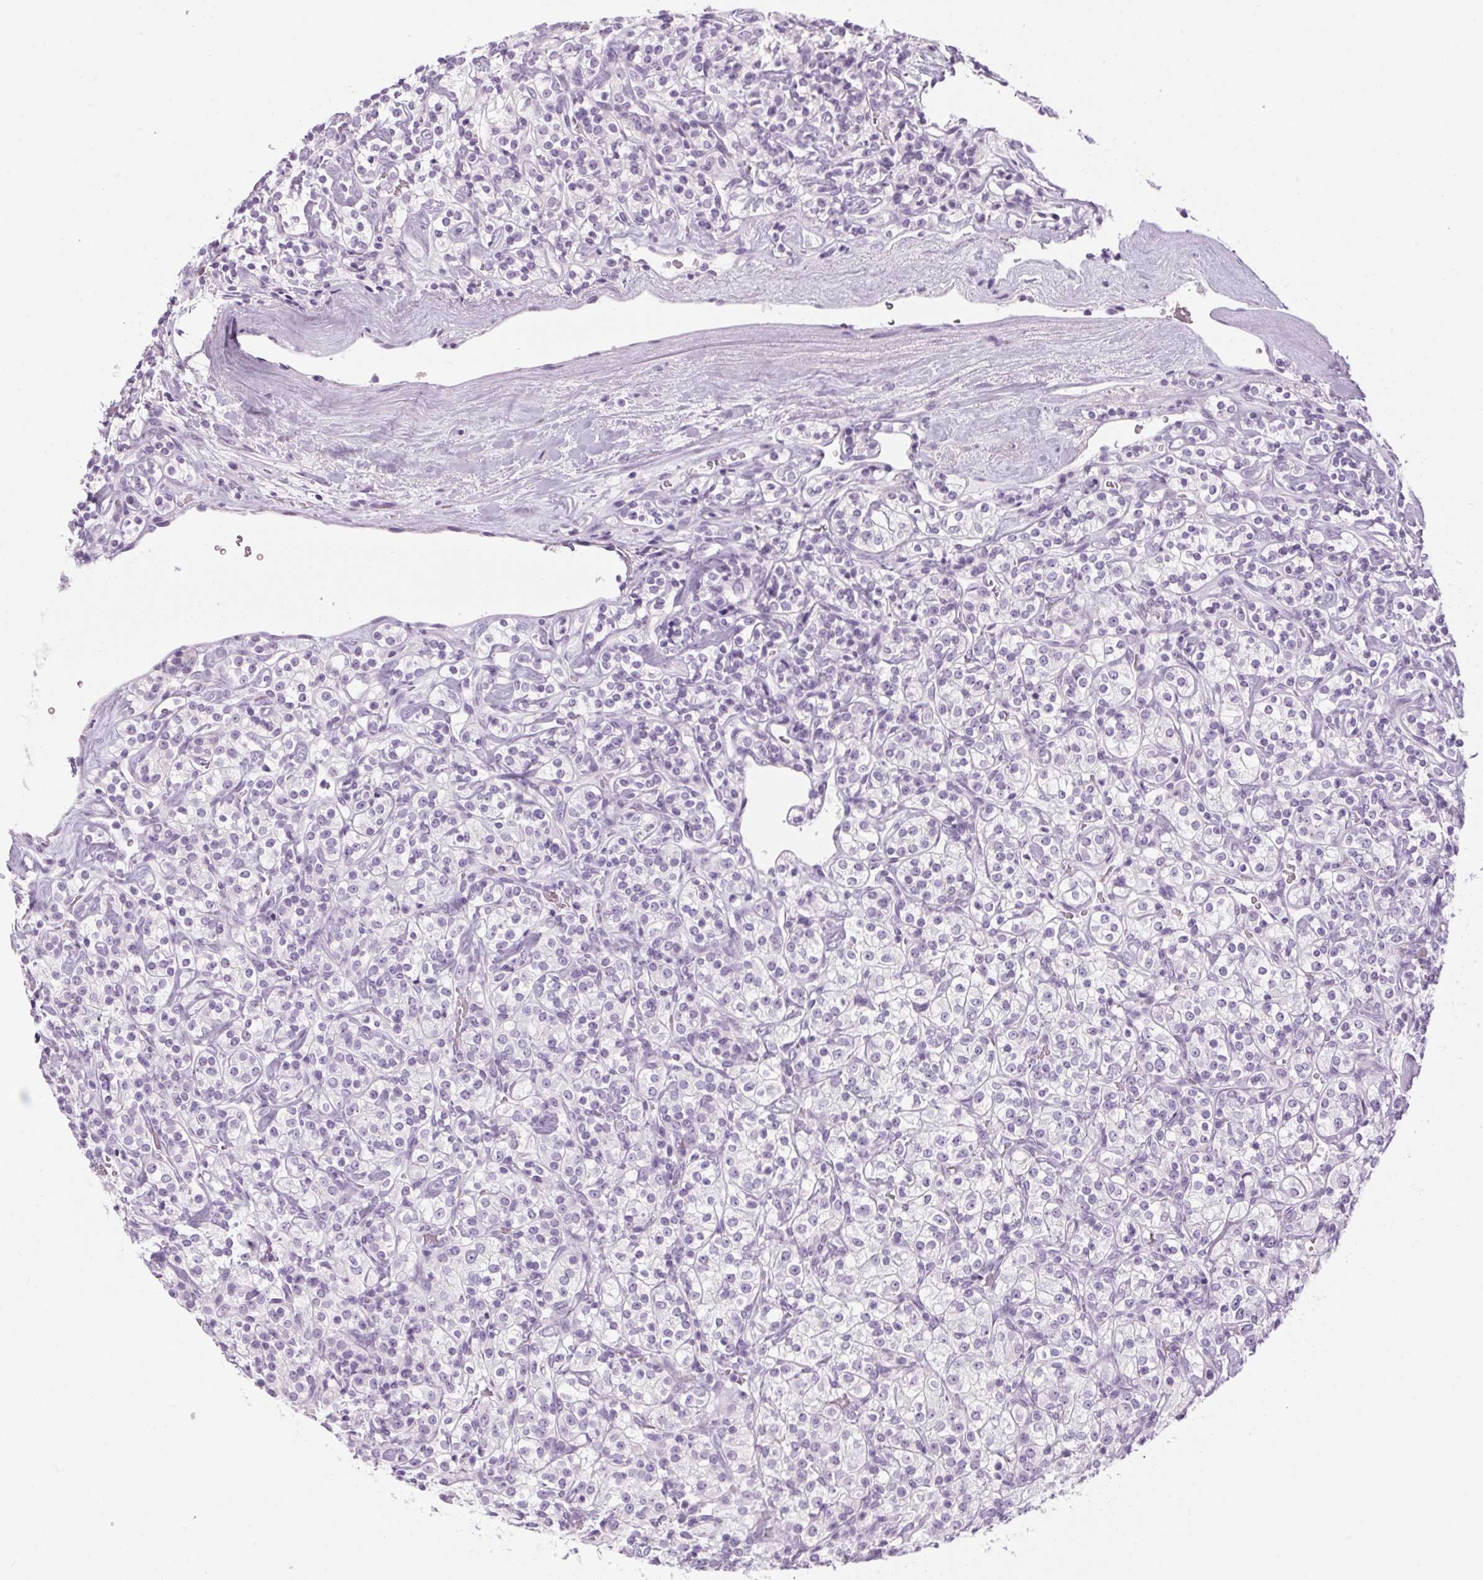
{"staining": {"intensity": "negative", "quantity": "none", "location": "none"}, "tissue": "renal cancer", "cell_type": "Tumor cells", "image_type": "cancer", "snomed": [{"axis": "morphology", "description": "Adenocarcinoma, NOS"}, {"axis": "topography", "description": "Kidney"}], "caption": "Immunohistochemistry micrograph of human renal cancer (adenocarcinoma) stained for a protein (brown), which demonstrates no staining in tumor cells.", "gene": "RPTN", "patient": {"sex": "male", "age": 77}}